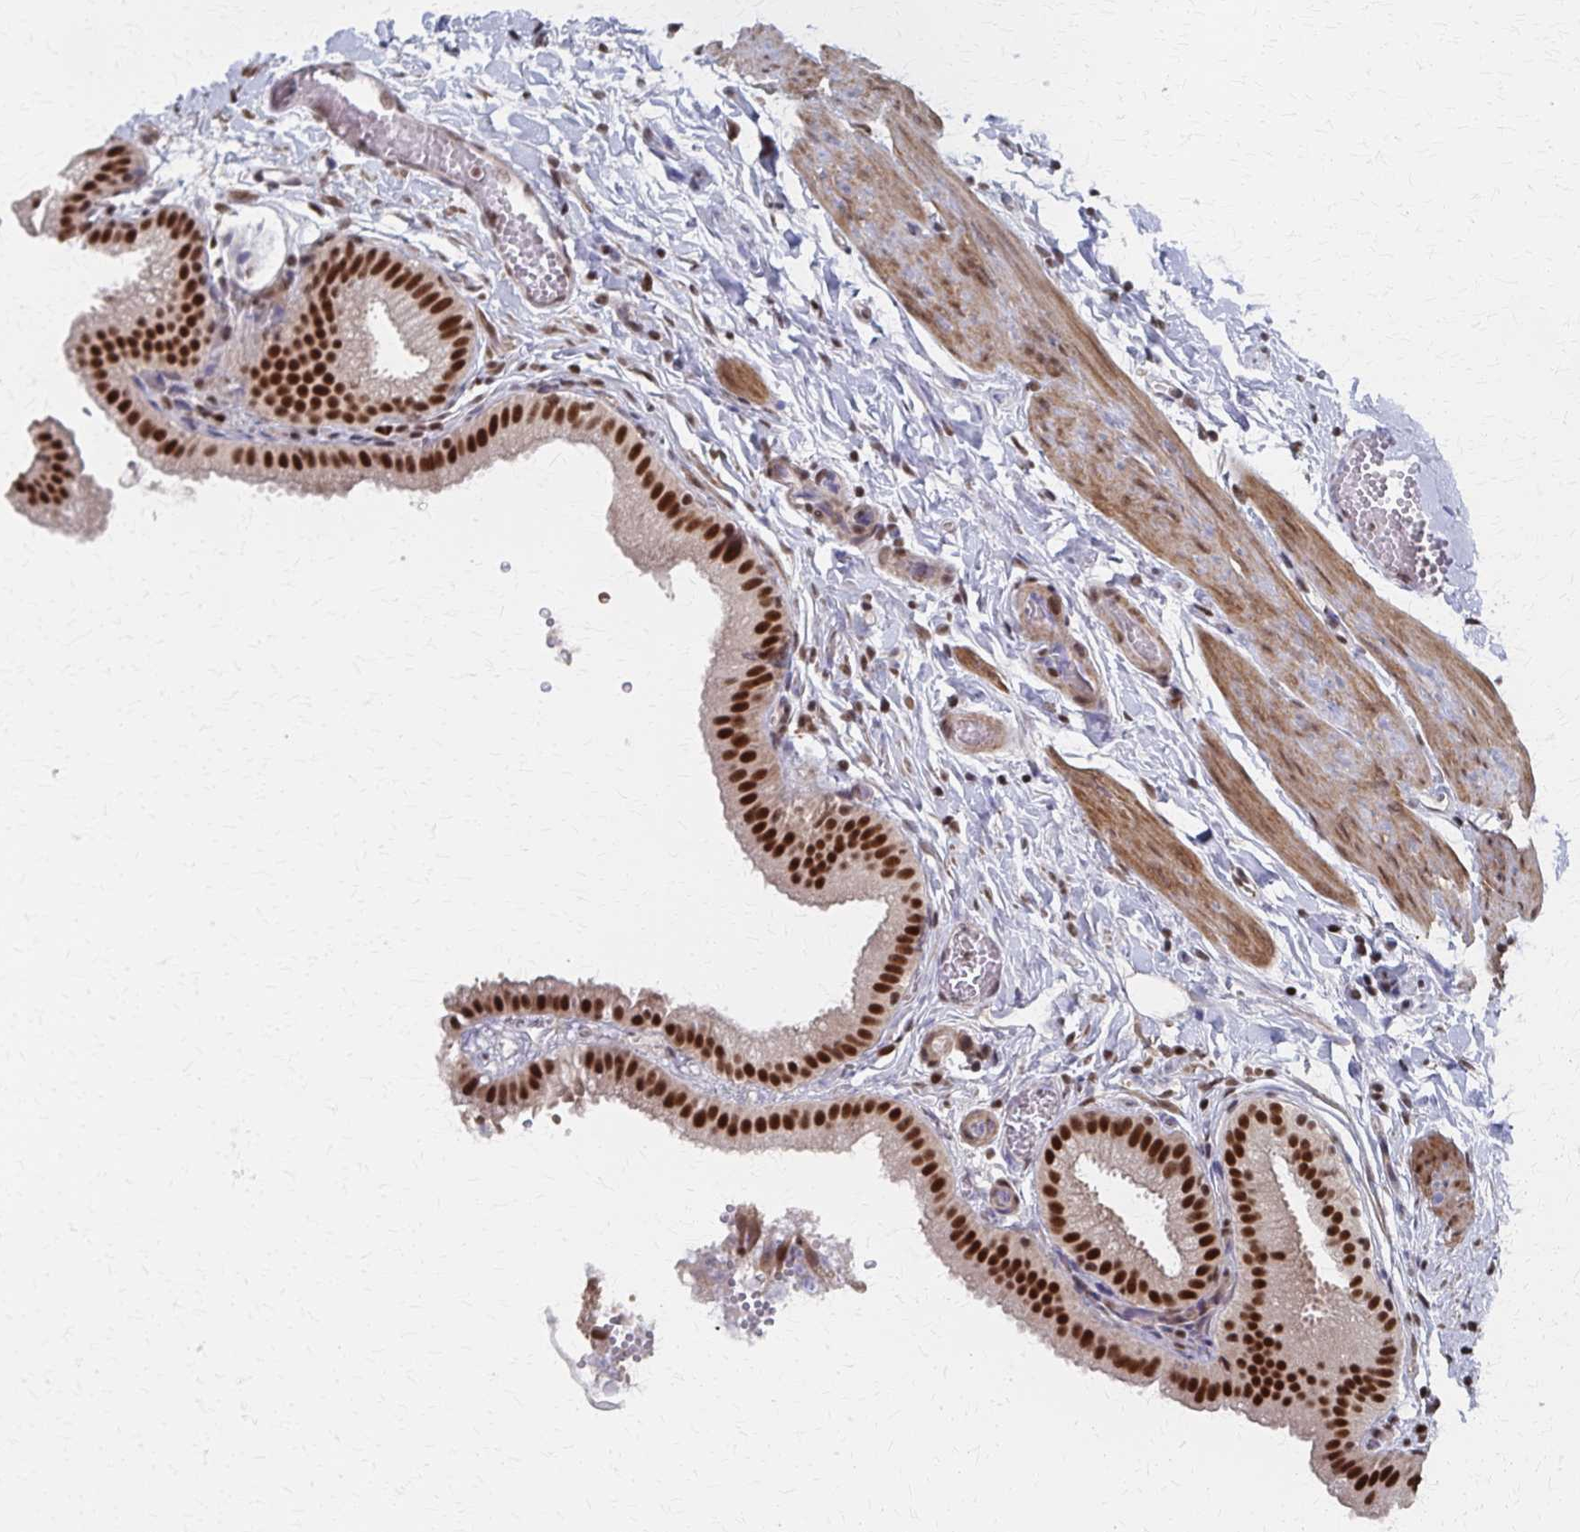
{"staining": {"intensity": "strong", "quantity": ">75%", "location": "nuclear"}, "tissue": "gallbladder", "cell_type": "Glandular cells", "image_type": "normal", "snomed": [{"axis": "morphology", "description": "Normal tissue, NOS"}, {"axis": "topography", "description": "Gallbladder"}], "caption": "A histopathology image showing strong nuclear positivity in about >75% of glandular cells in normal gallbladder, as visualized by brown immunohistochemical staining.", "gene": "GTF2B", "patient": {"sex": "female", "age": 63}}